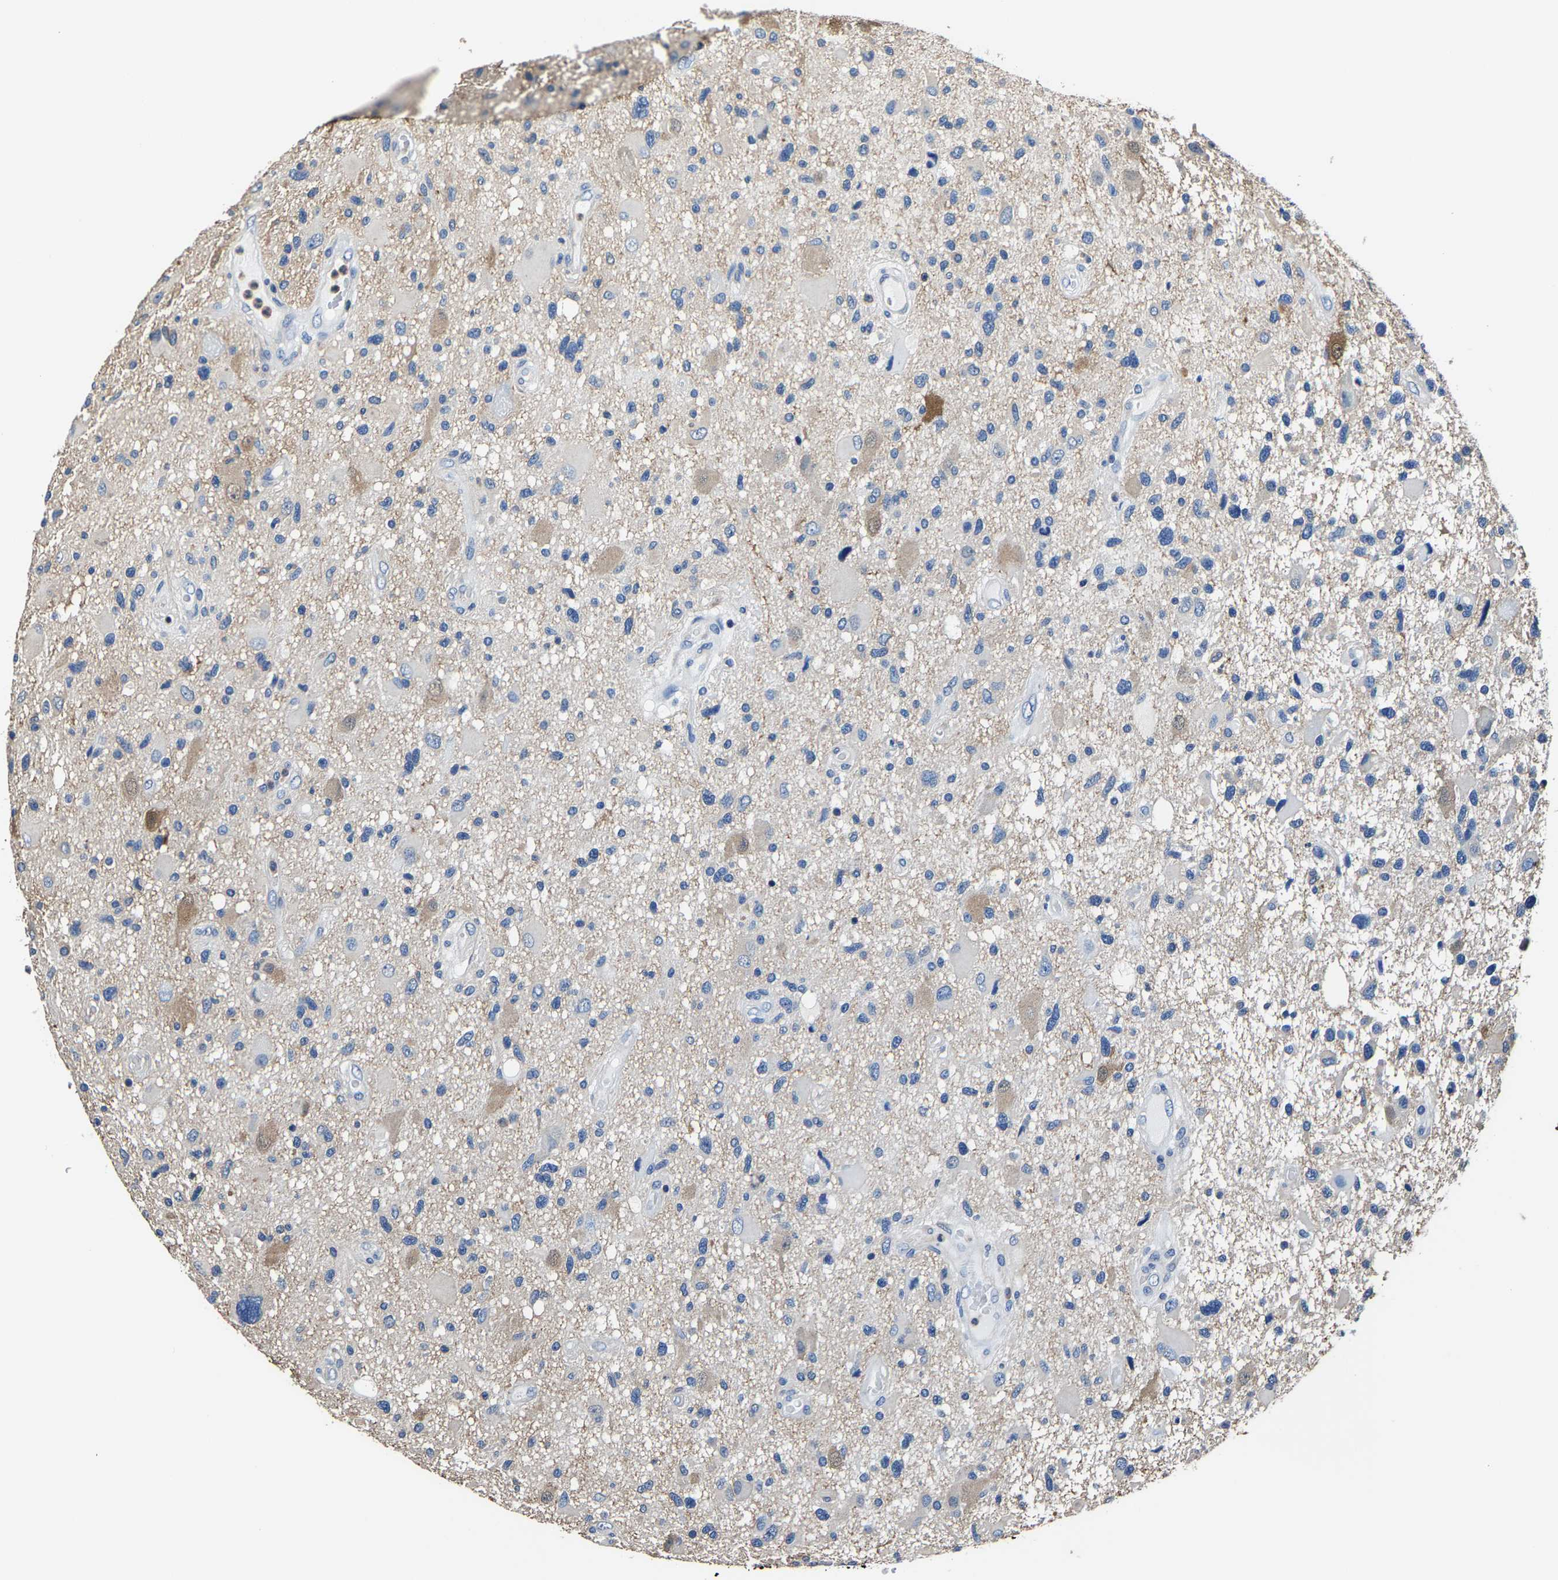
{"staining": {"intensity": "weak", "quantity": "<25%", "location": "cytoplasmic/membranous"}, "tissue": "glioma", "cell_type": "Tumor cells", "image_type": "cancer", "snomed": [{"axis": "morphology", "description": "Glioma, malignant, High grade"}, {"axis": "topography", "description": "Brain"}], "caption": "Photomicrograph shows no protein expression in tumor cells of malignant glioma (high-grade) tissue.", "gene": "ALDOB", "patient": {"sex": "male", "age": 33}}